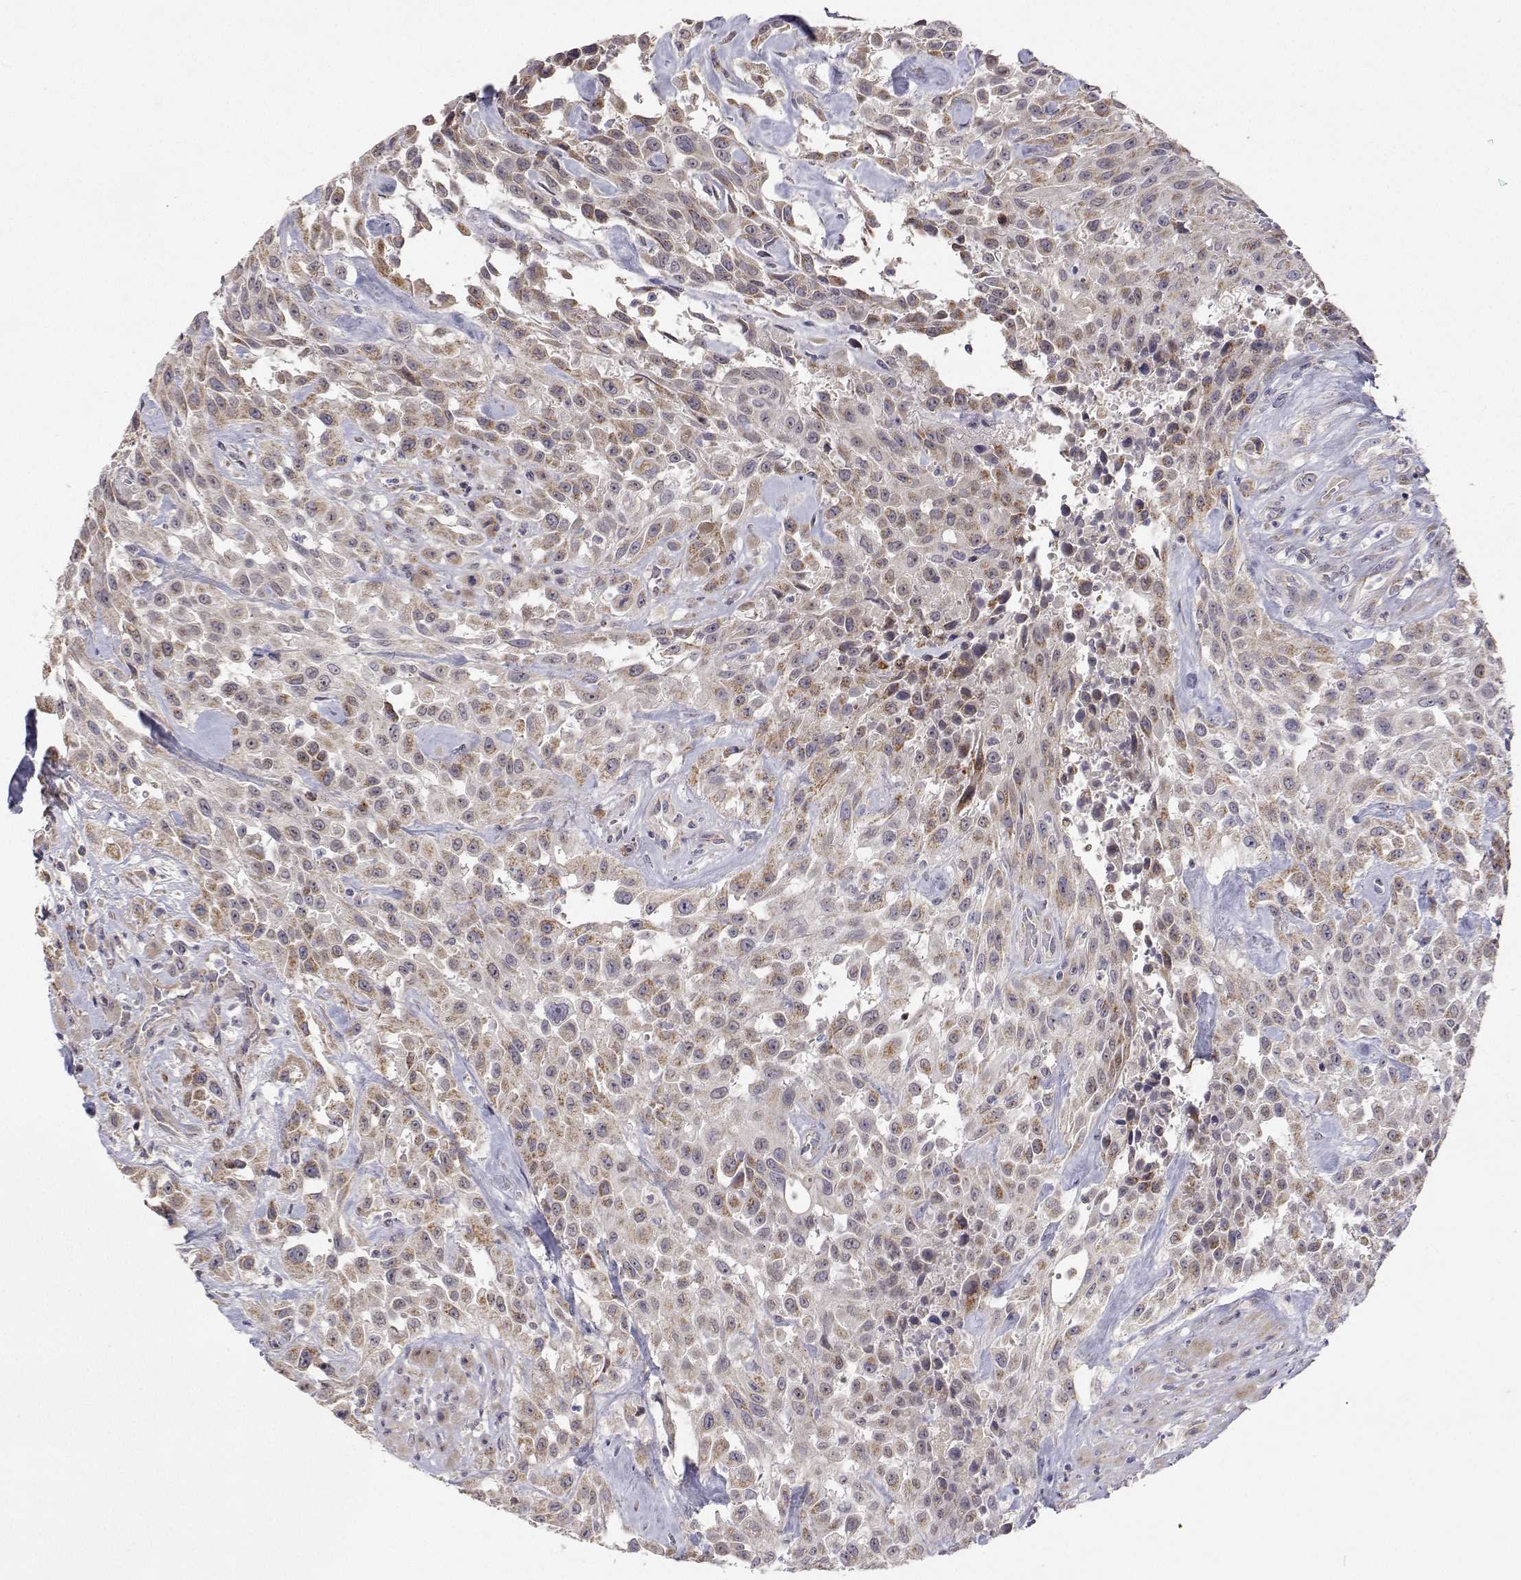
{"staining": {"intensity": "weak", "quantity": "25%-75%", "location": "cytoplasmic/membranous"}, "tissue": "urothelial cancer", "cell_type": "Tumor cells", "image_type": "cancer", "snomed": [{"axis": "morphology", "description": "Urothelial carcinoma, High grade"}, {"axis": "topography", "description": "Urinary bladder"}], "caption": "This image demonstrates urothelial cancer stained with immunohistochemistry to label a protein in brown. The cytoplasmic/membranous of tumor cells show weak positivity for the protein. Nuclei are counter-stained blue.", "gene": "MRPL3", "patient": {"sex": "male", "age": 79}}